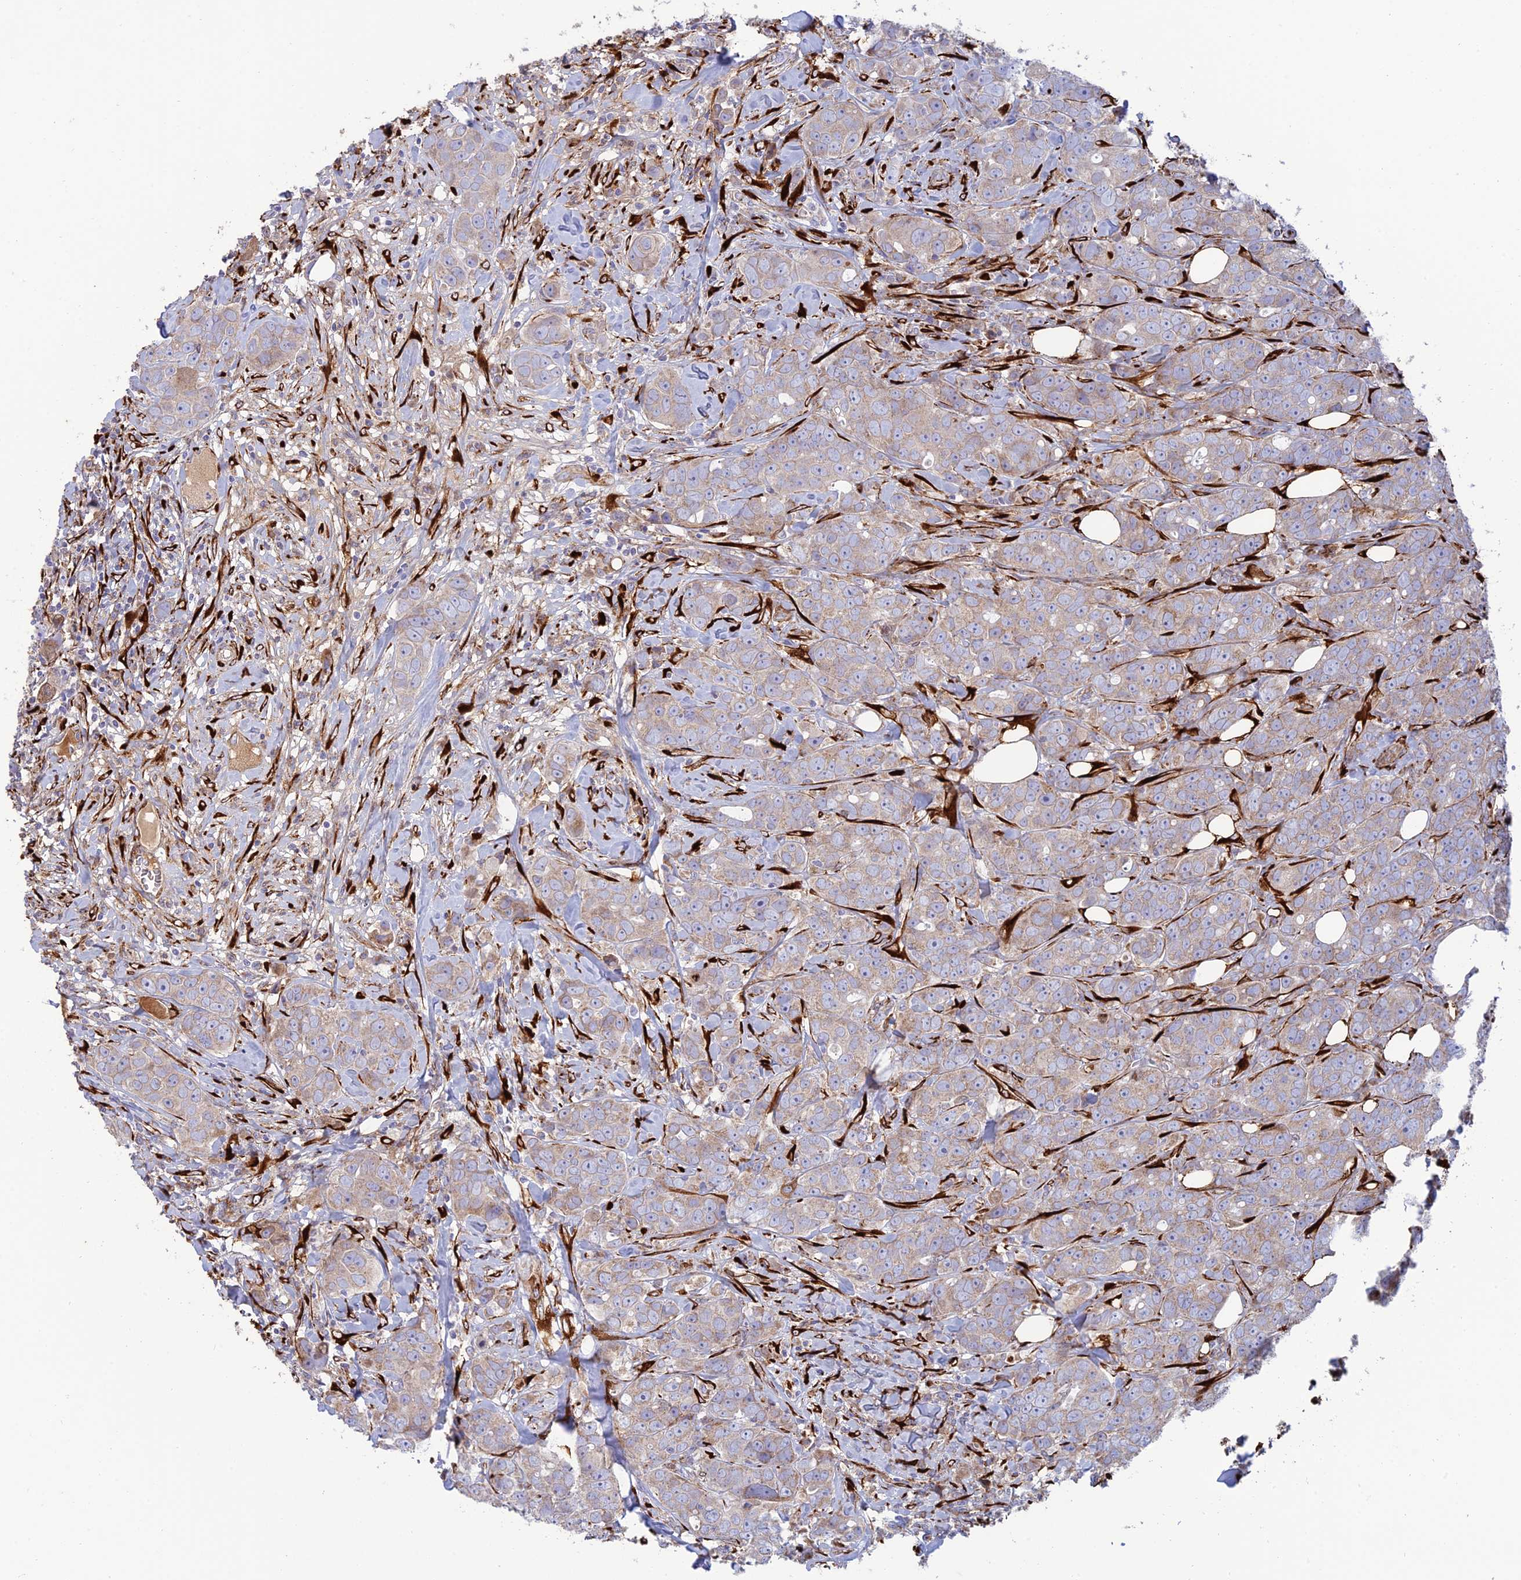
{"staining": {"intensity": "weak", "quantity": "25%-75%", "location": "cytoplasmic/membranous"}, "tissue": "breast cancer", "cell_type": "Tumor cells", "image_type": "cancer", "snomed": [{"axis": "morphology", "description": "Duct carcinoma"}, {"axis": "topography", "description": "Breast"}], "caption": "High-power microscopy captured an immunohistochemistry photomicrograph of breast intraductal carcinoma, revealing weak cytoplasmic/membranous positivity in about 25%-75% of tumor cells. The protein is shown in brown color, while the nuclei are stained blue.", "gene": "RCN3", "patient": {"sex": "female", "age": 43}}